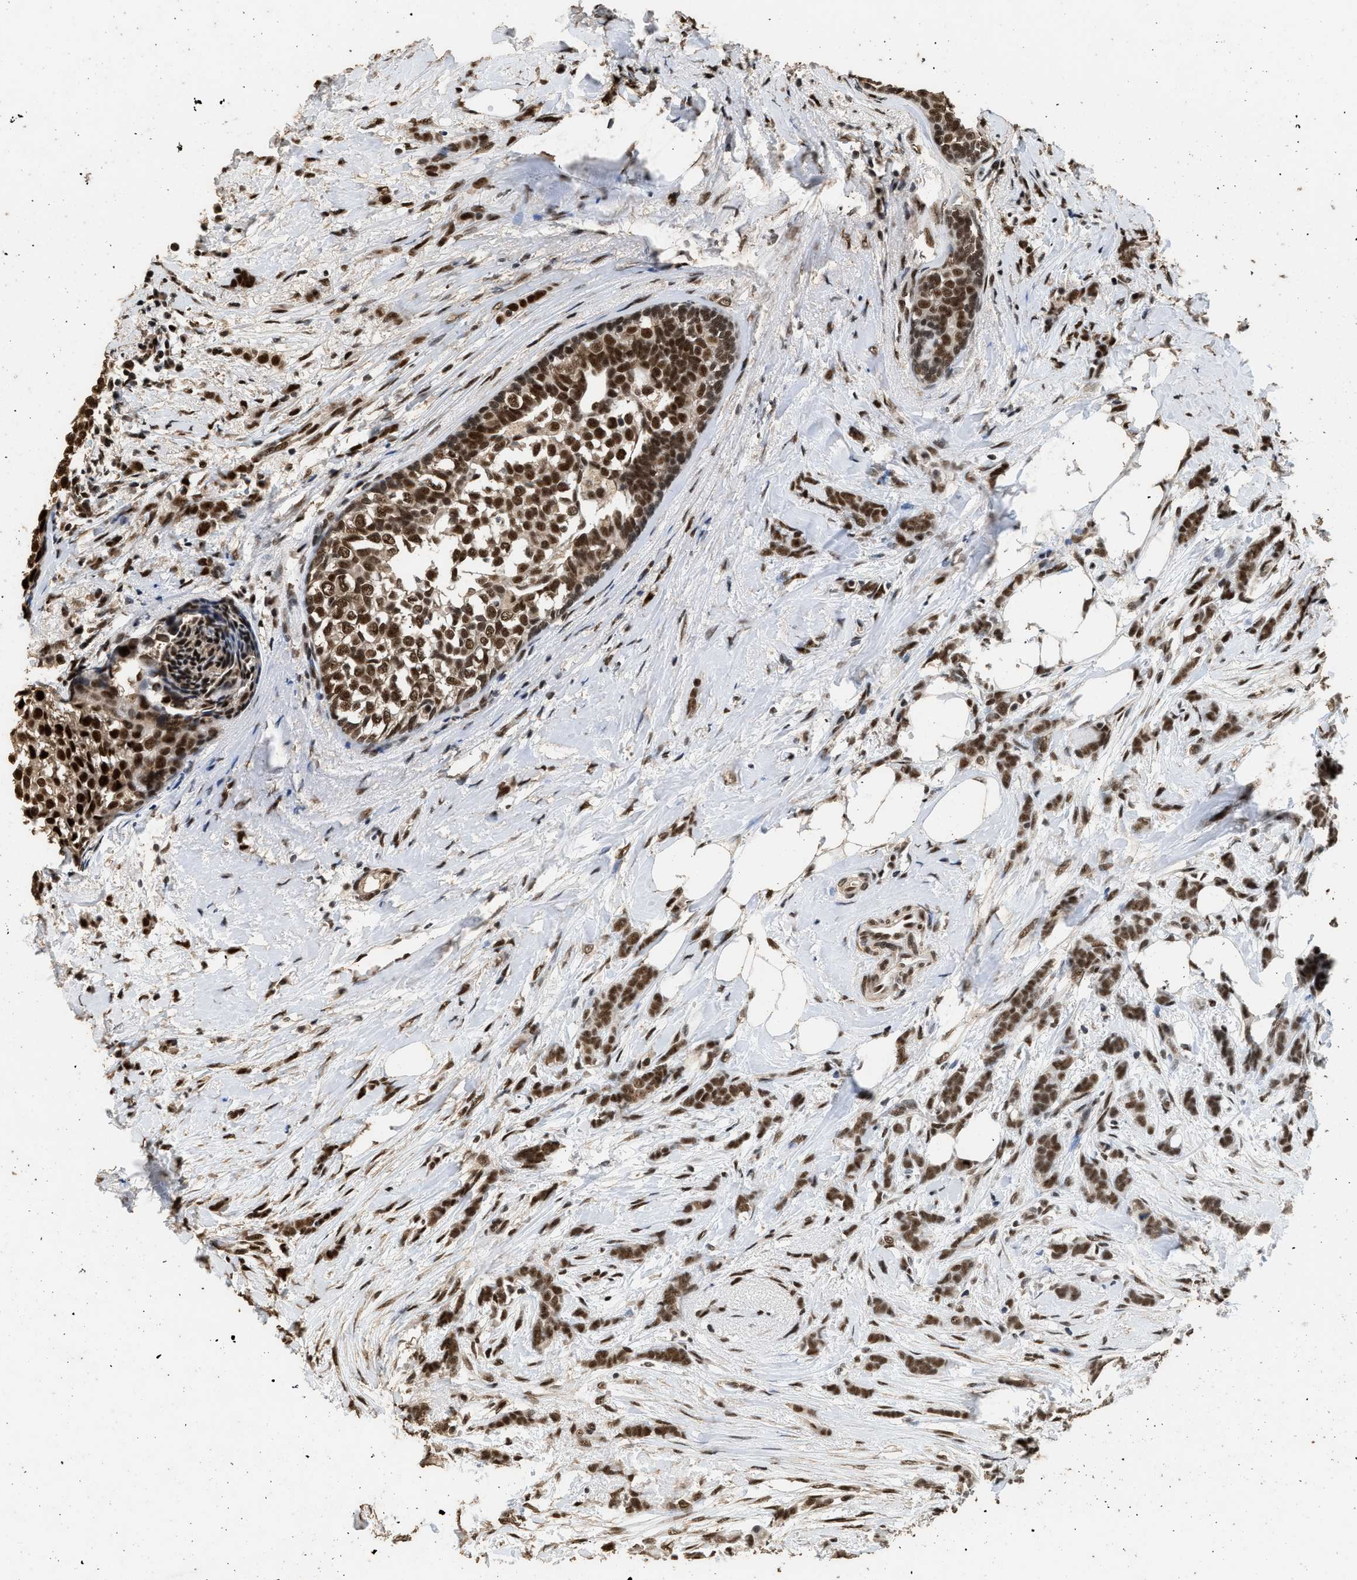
{"staining": {"intensity": "moderate", "quantity": ">75%", "location": "nuclear"}, "tissue": "breast cancer", "cell_type": "Tumor cells", "image_type": "cancer", "snomed": [{"axis": "morphology", "description": "Lobular carcinoma, in situ"}, {"axis": "morphology", "description": "Lobular carcinoma"}, {"axis": "topography", "description": "Breast"}], "caption": "Approximately >75% of tumor cells in human breast cancer demonstrate moderate nuclear protein positivity as visualized by brown immunohistochemical staining.", "gene": "PPP4R3B", "patient": {"sex": "female", "age": 41}}